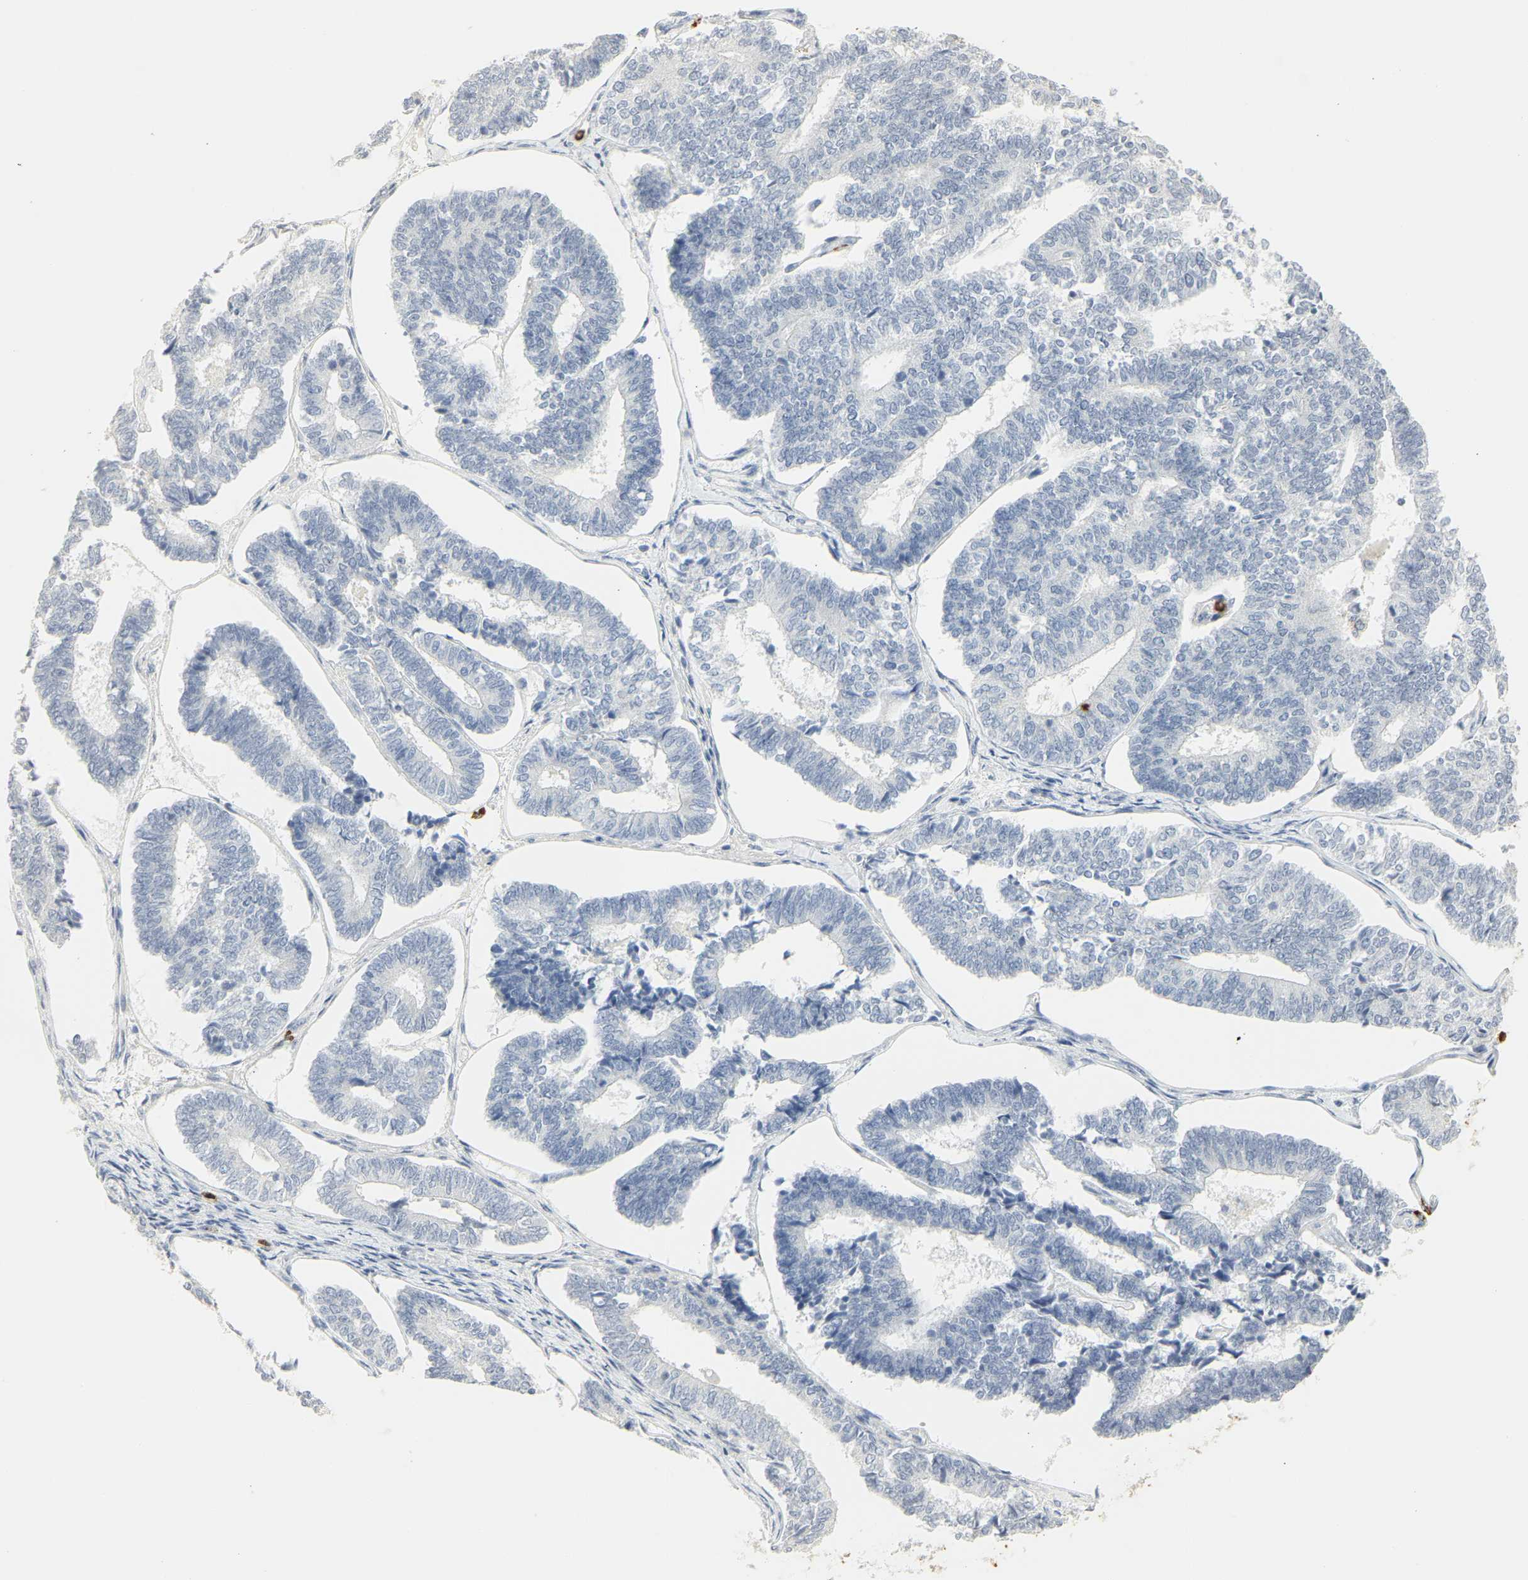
{"staining": {"intensity": "negative", "quantity": "none", "location": "none"}, "tissue": "endometrial cancer", "cell_type": "Tumor cells", "image_type": "cancer", "snomed": [{"axis": "morphology", "description": "Adenocarcinoma, NOS"}, {"axis": "topography", "description": "Endometrium"}], "caption": "There is no significant staining in tumor cells of endometrial adenocarcinoma.", "gene": "MPO", "patient": {"sex": "female", "age": 70}}